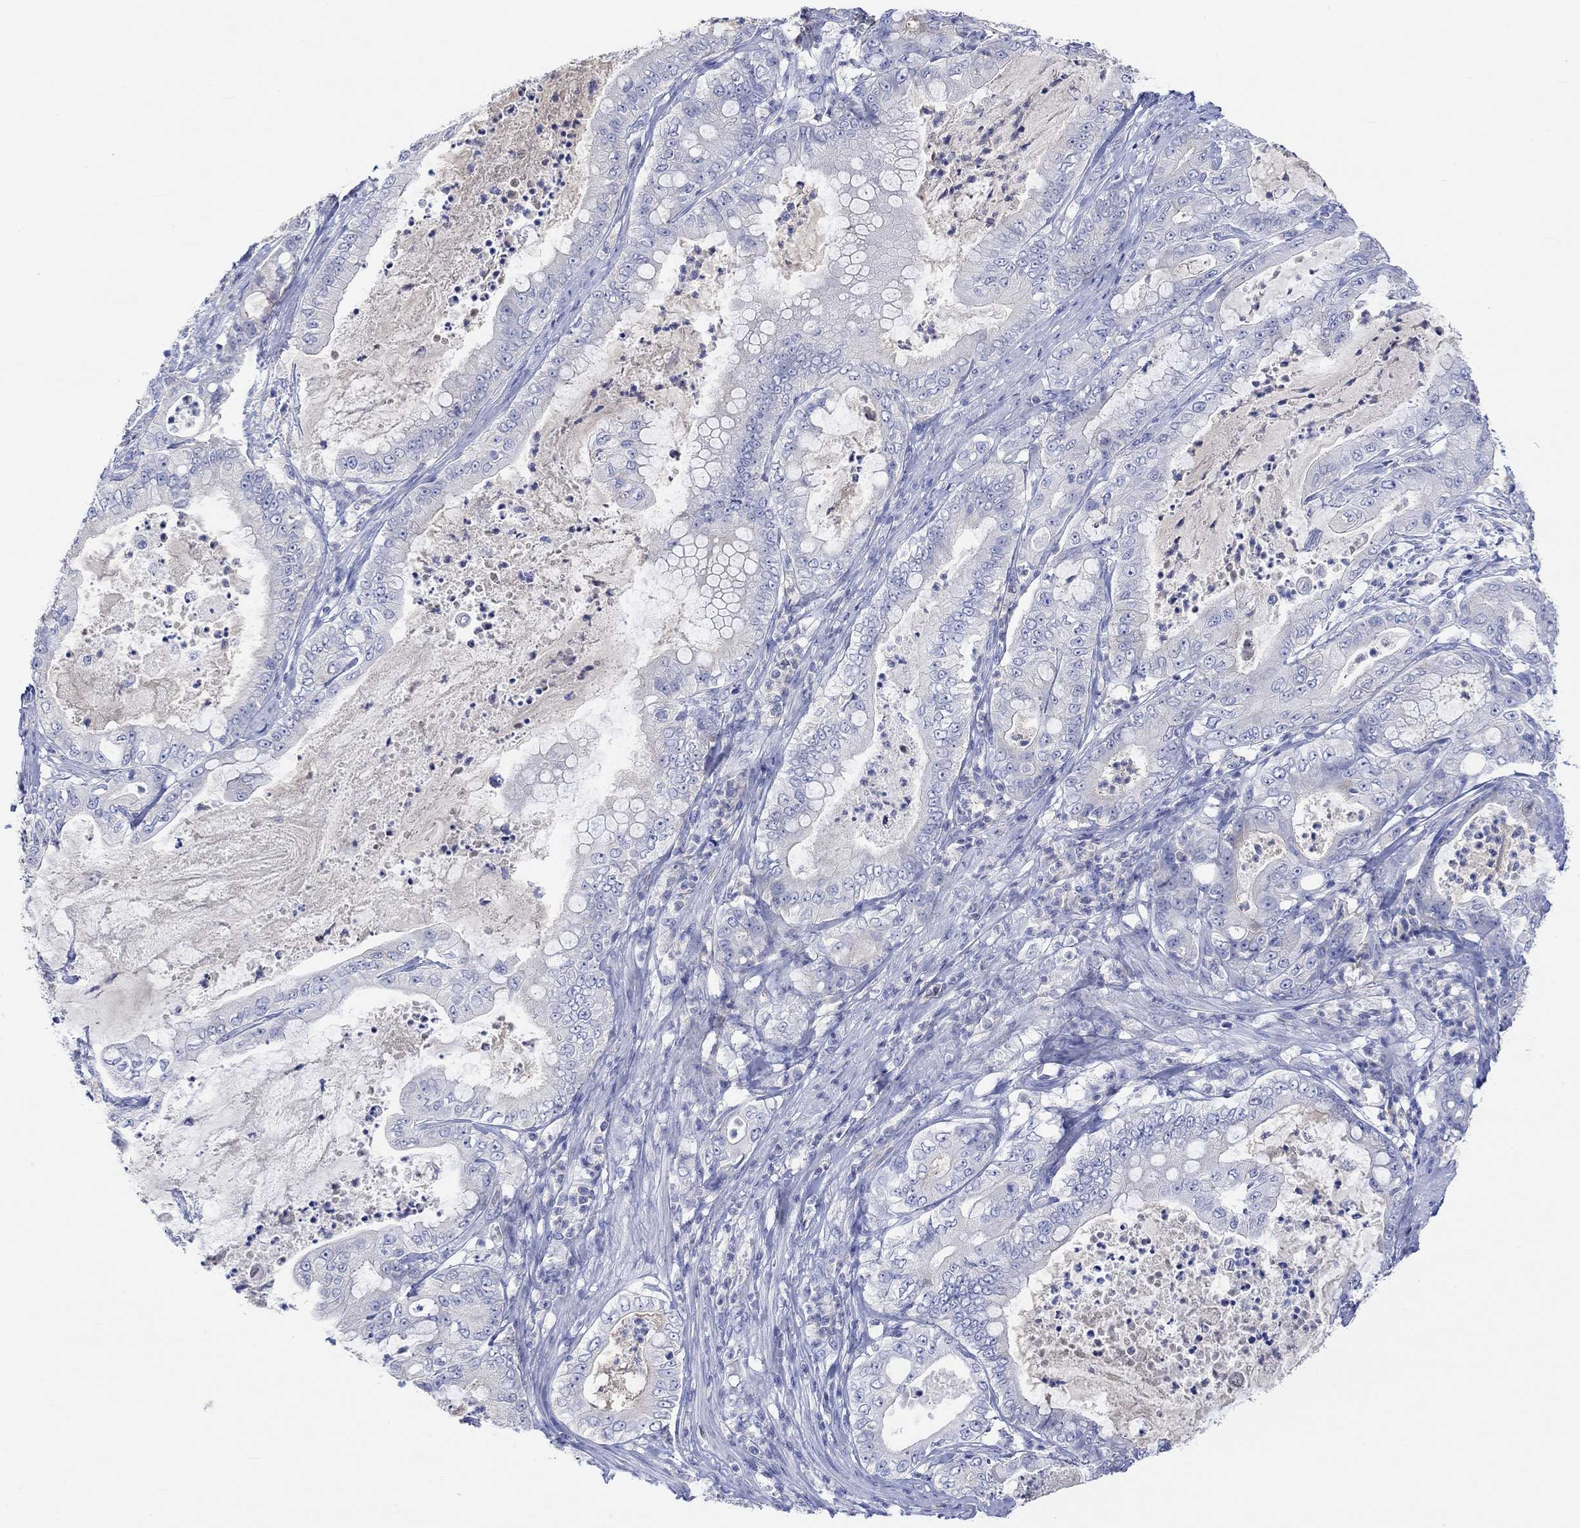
{"staining": {"intensity": "negative", "quantity": "none", "location": "none"}, "tissue": "pancreatic cancer", "cell_type": "Tumor cells", "image_type": "cancer", "snomed": [{"axis": "morphology", "description": "Adenocarcinoma, NOS"}, {"axis": "topography", "description": "Pancreas"}], "caption": "Pancreatic cancer (adenocarcinoma) was stained to show a protein in brown. There is no significant staining in tumor cells. The staining is performed using DAB brown chromogen with nuclei counter-stained in using hematoxylin.", "gene": "GCM1", "patient": {"sex": "male", "age": 71}}